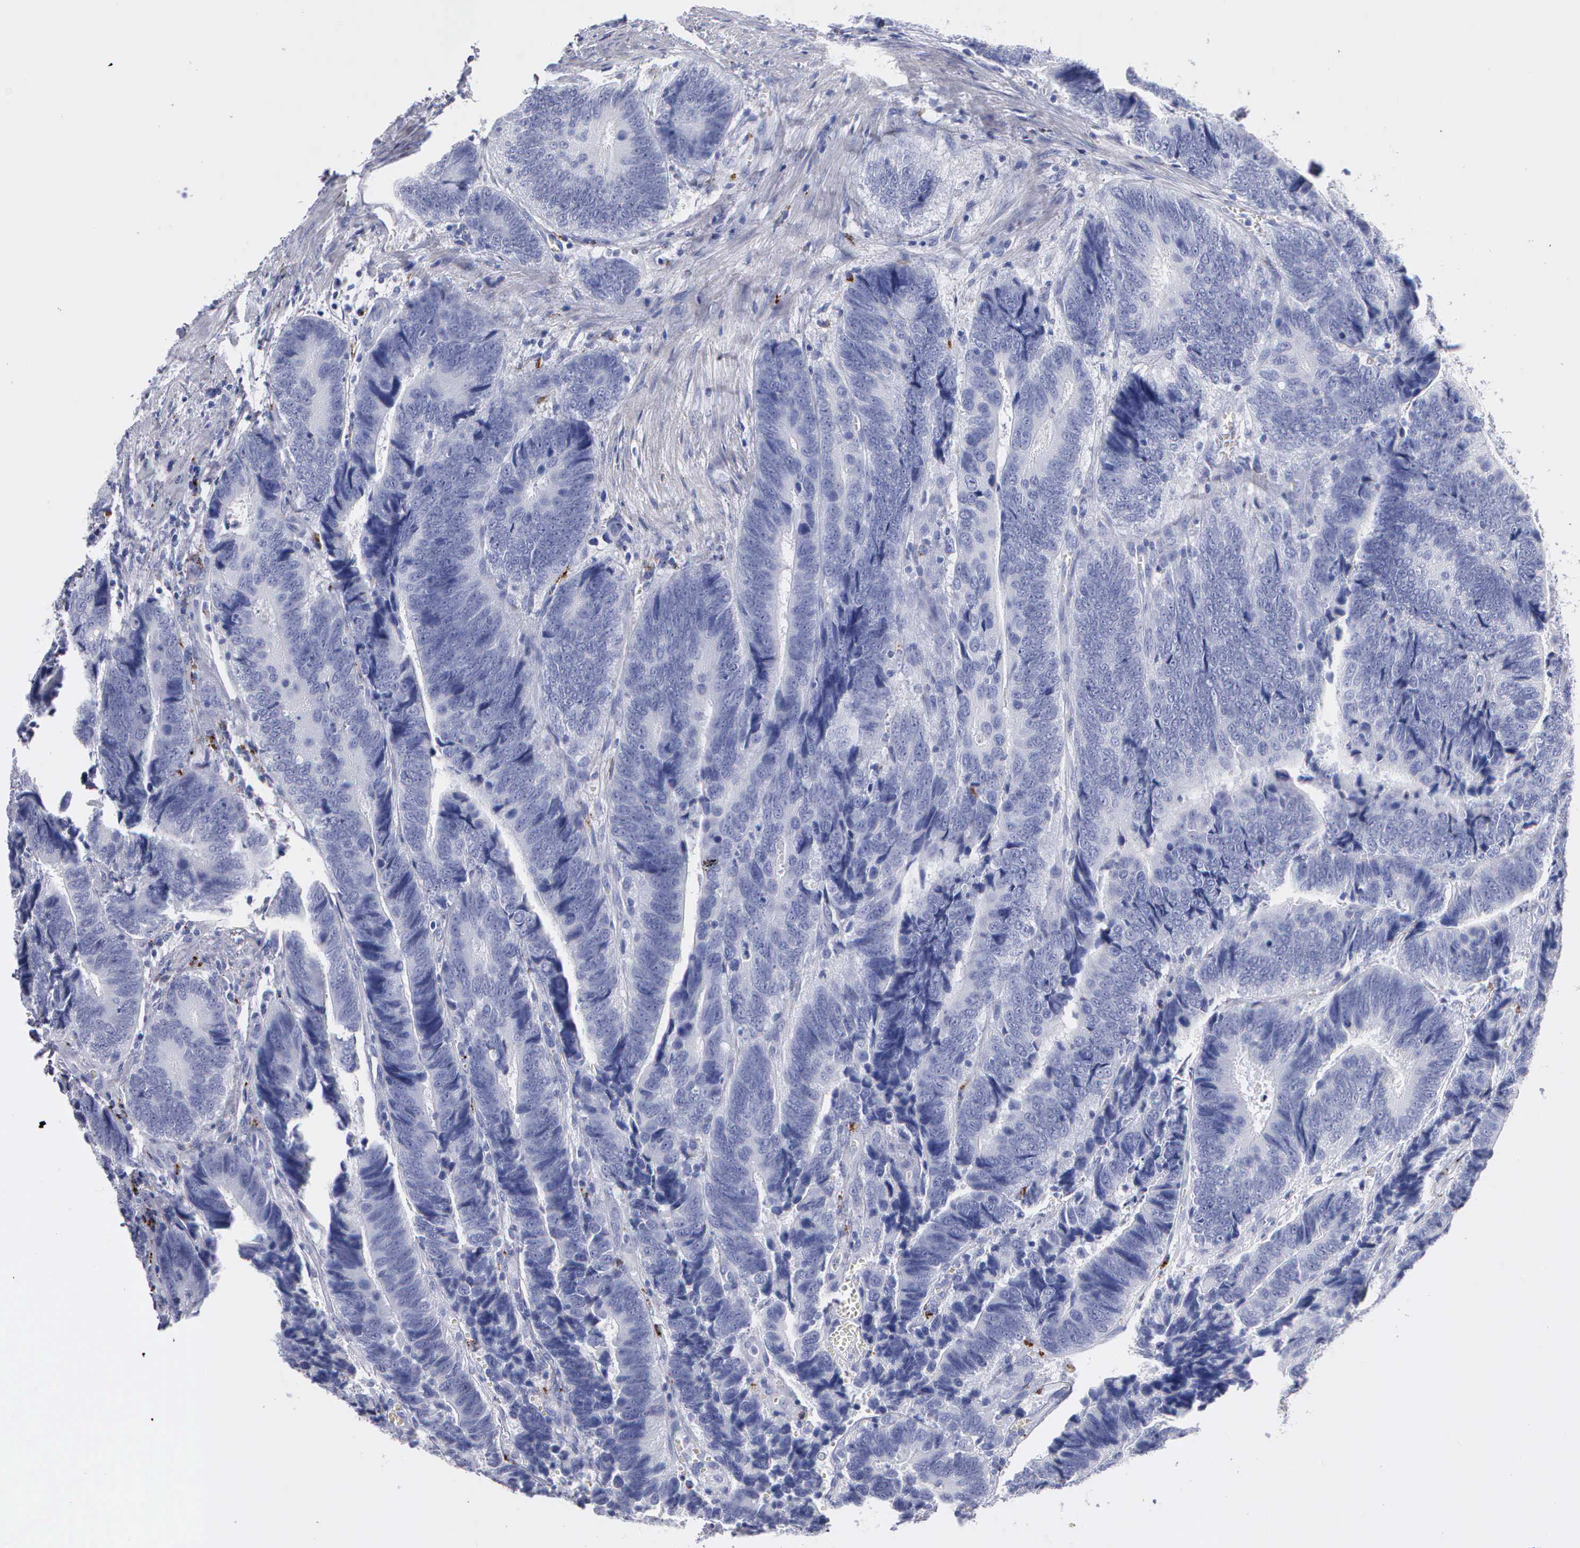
{"staining": {"intensity": "negative", "quantity": "none", "location": "none"}, "tissue": "colorectal cancer", "cell_type": "Tumor cells", "image_type": "cancer", "snomed": [{"axis": "morphology", "description": "Adenocarcinoma, NOS"}, {"axis": "topography", "description": "Colon"}], "caption": "High power microscopy photomicrograph of an immunohistochemistry micrograph of colorectal cancer (adenocarcinoma), revealing no significant staining in tumor cells. (DAB IHC with hematoxylin counter stain).", "gene": "CTSL", "patient": {"sex": "male", "age": 72}}